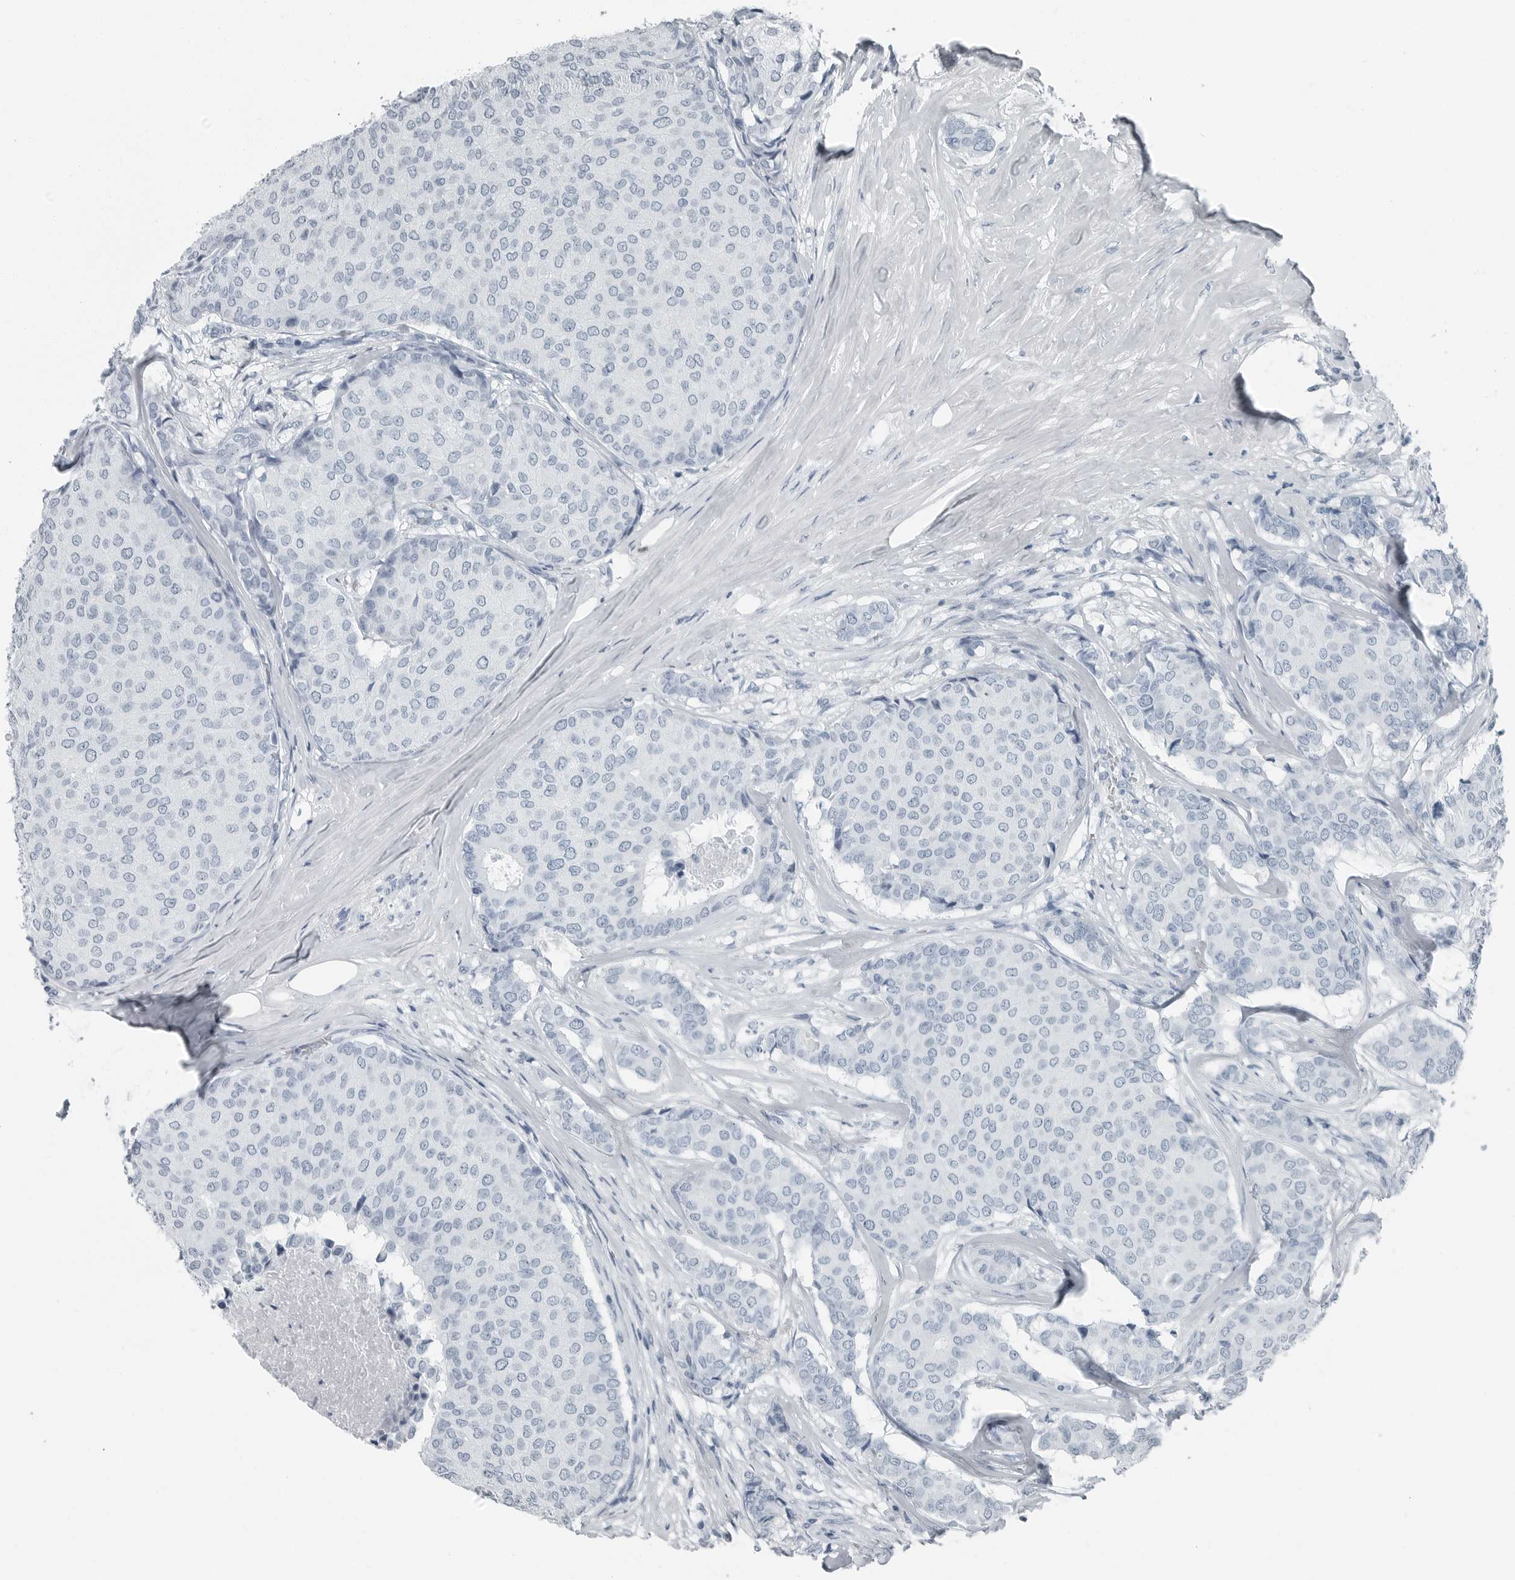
{"staining": {"intensity": "negative", "quantity": "none", "location": "none"}, "tissue": "breast cancer", "cell_type": "Tumor cells", "image_type": "cancer", "snomed": [{"axis": "morphology", "description": "Duct carcinoma"}, {"axis": "topography", "description": "Breast"}], "caption": "Micrograph shows no protein positivity in tumor cells of breast cancer tissue. Nuclei are stained in blue.", "gene": "ZPBP2", "patient": {"sex": "female", "age": 75}}